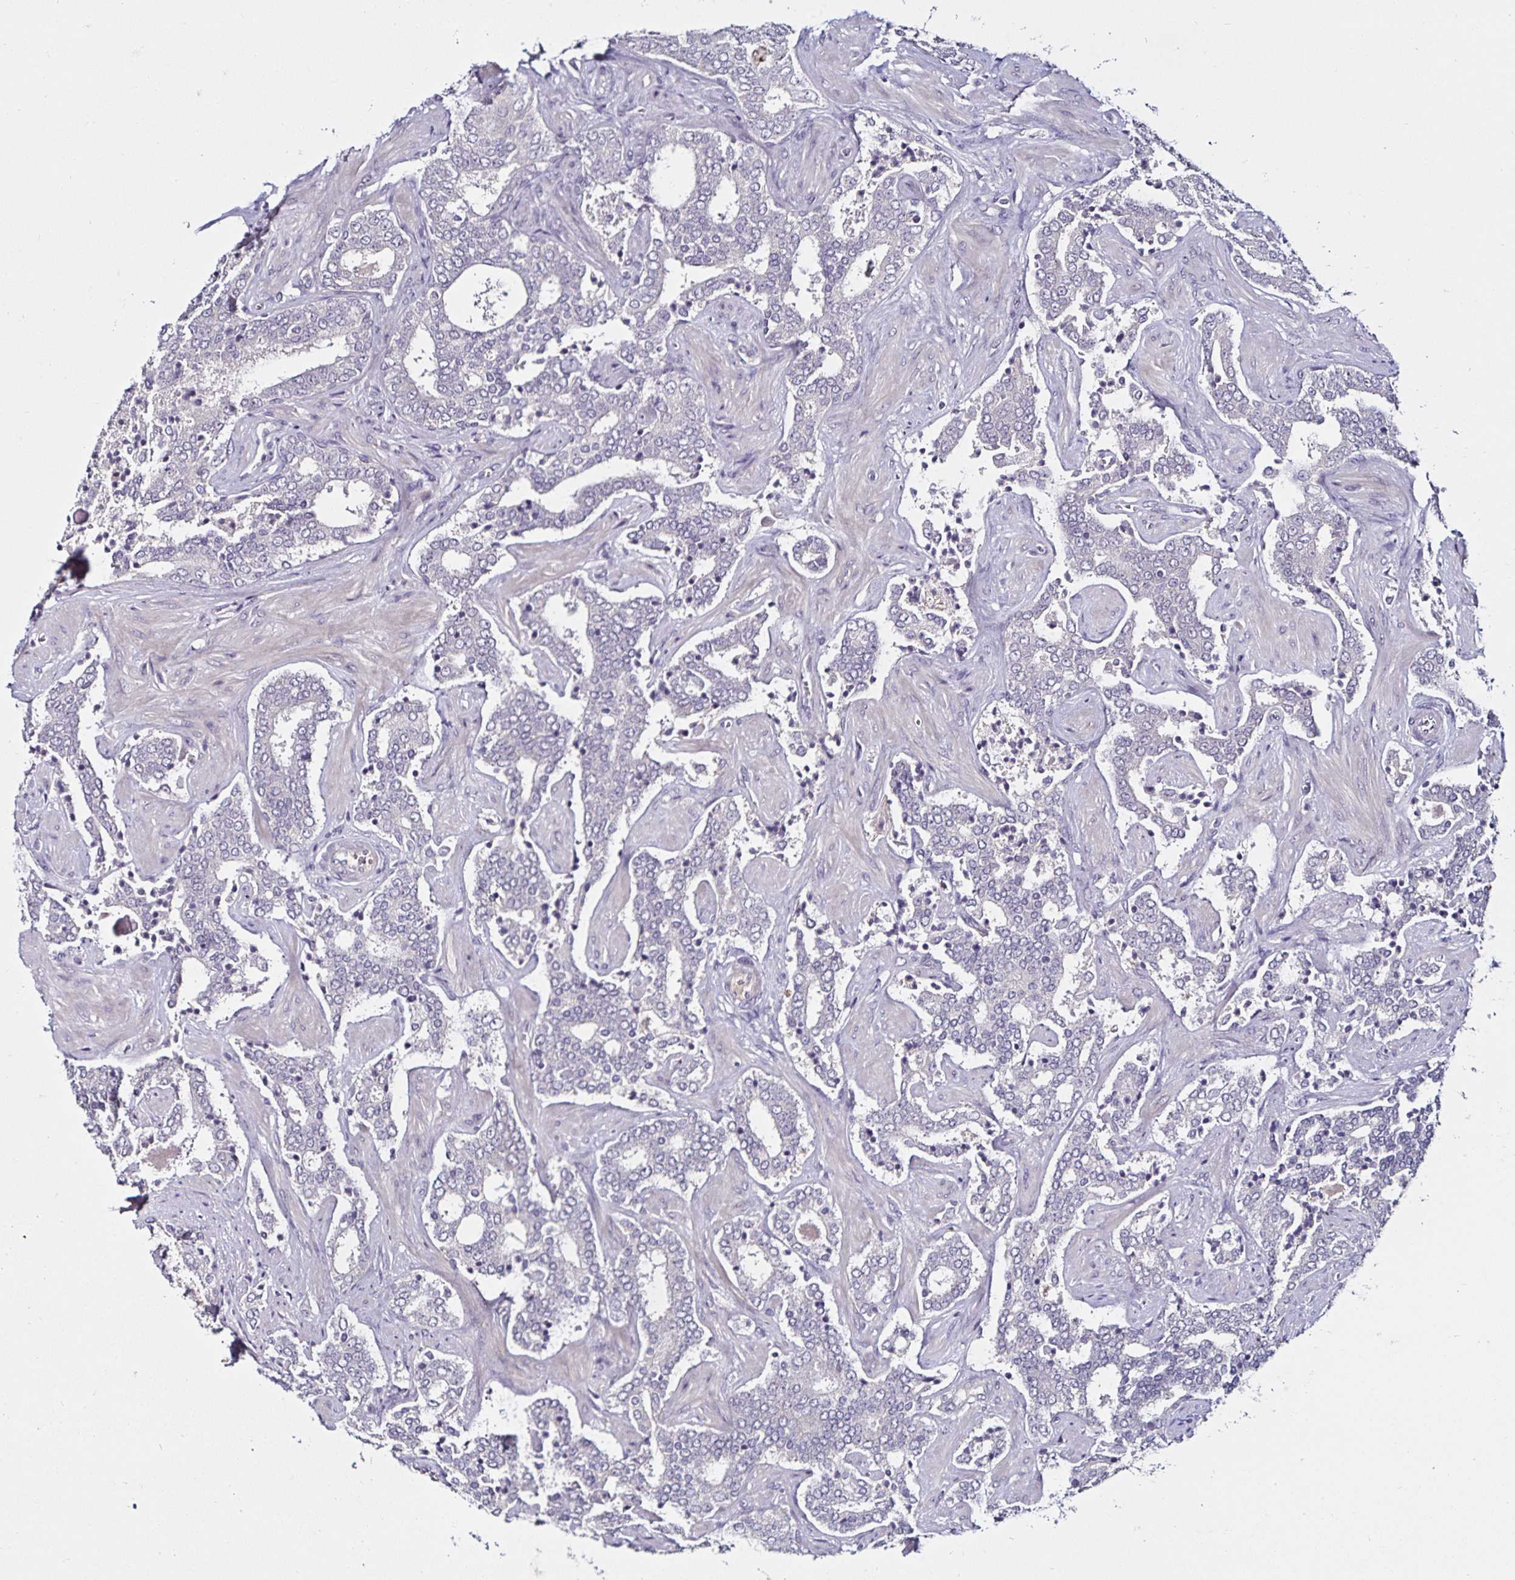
{"staining": {"intensity": "negative", "quantity": "none", "location": "none"}, "tissue": "prostate cancer", "cell_type": "Tumor cells", "image_type": "cancer", "snomed": [{"axis": "morphology", "description": "Adenocarcinoma, High grade"}, {"axis": "topography", "description": "Prostate"}], "caption": "Immunohistochemistry of human prostate high-grade adenocarcinoma exhibits no positivity in tumor cells.", "gene": "ACSL5", "patient": {"sex": "male", "age": 60}}